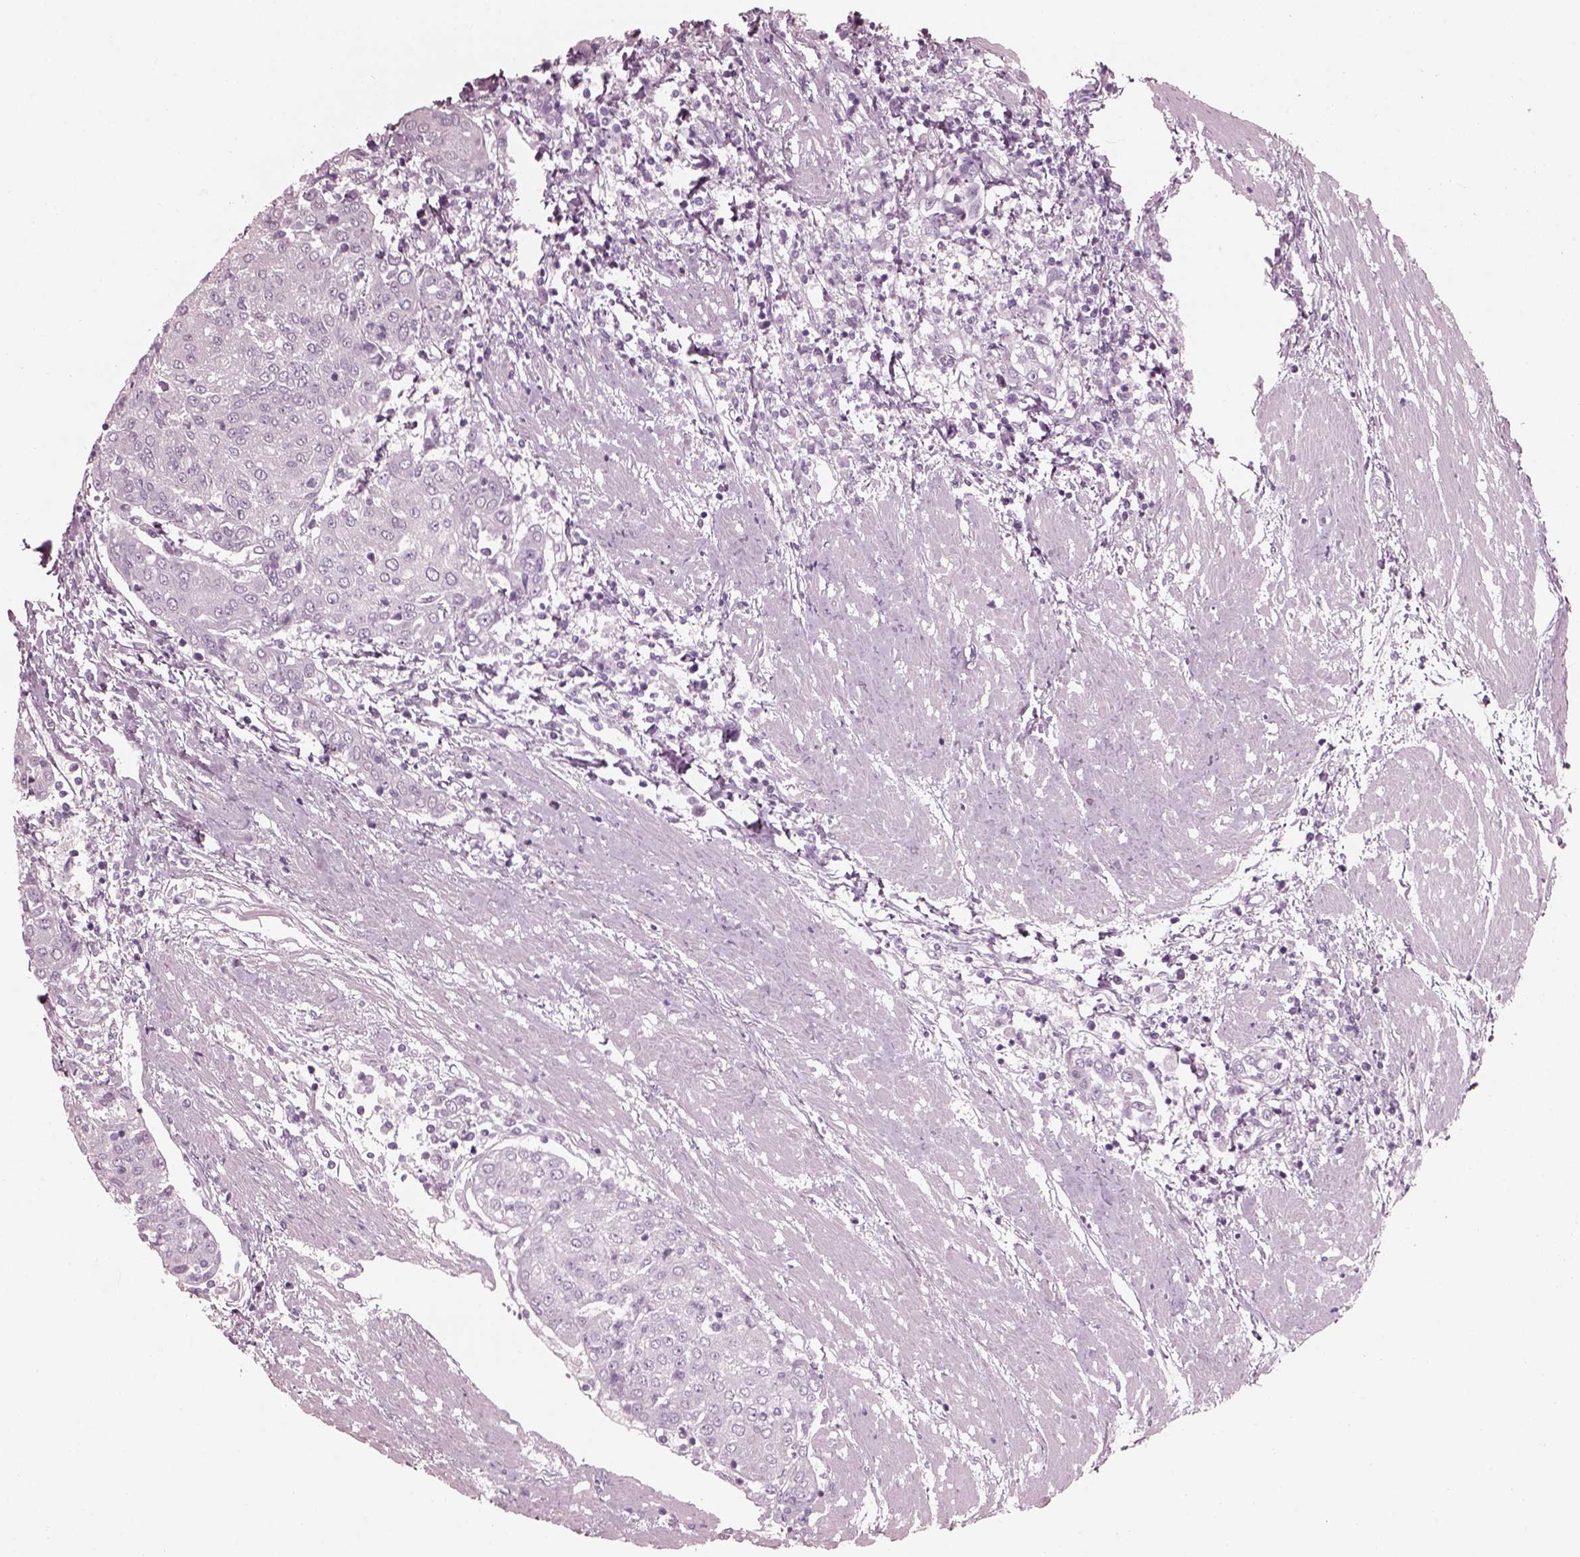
{"staining": {"intensity": "negative", "quantity": "none", "location": "none"}, "tissue": "urothelial cancer", "cell_type": "Tumor cells", "image_type": "cancer", "snomed": [{"axis": "morphology", "description": "Urothelial carcinoma, High grade"}, {"axis": "topography", "description": "Urinary bladder"}], "caption": "Urothelial carcinoma (high-grade) was stained to show a protein in brown. There is no significant positivity in tumor cells.", "gene": "FABP9", "patient": {"sex": "female", "age": 85}}